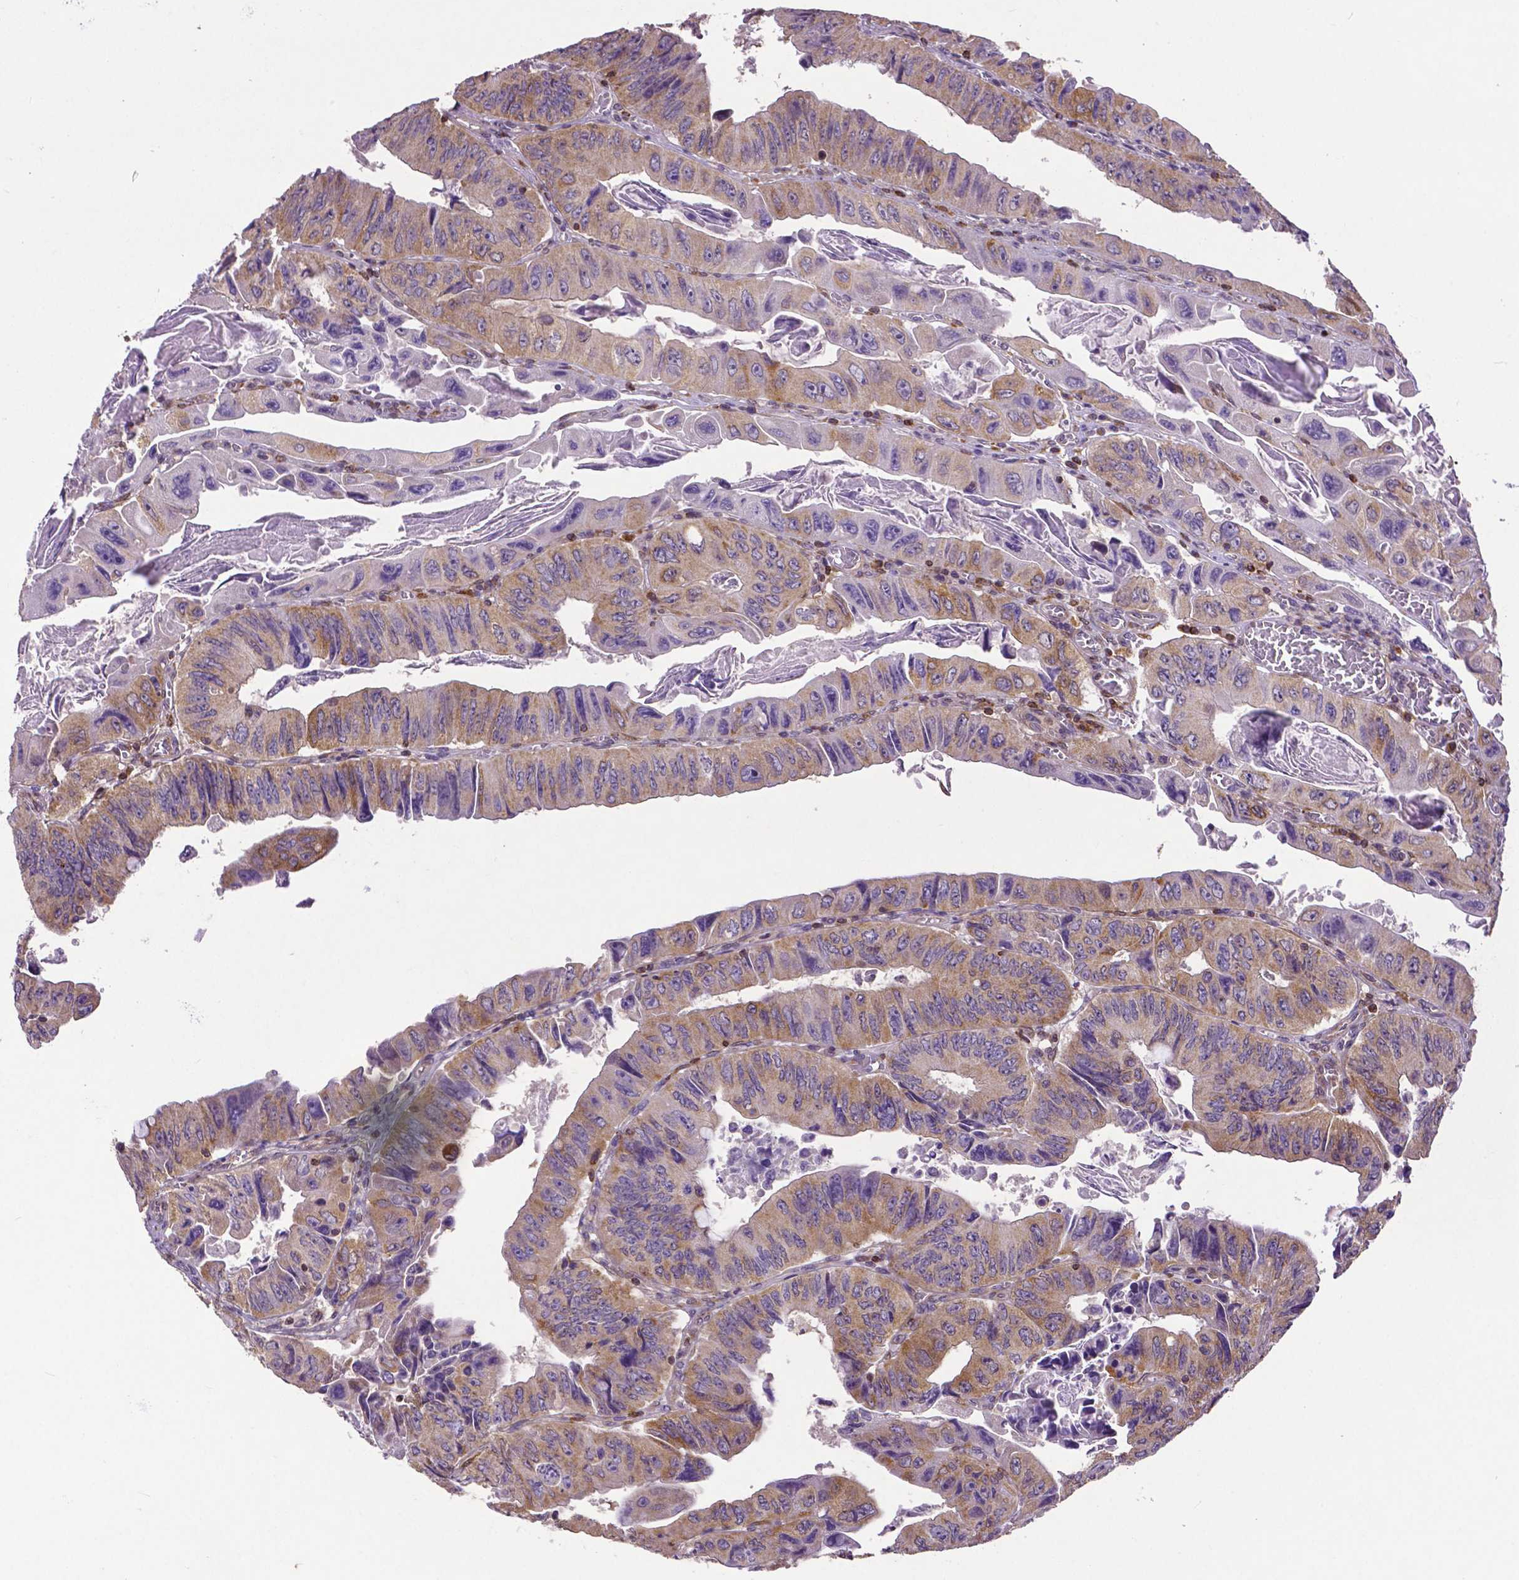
{"staining": {"intensity": "moderate", "quantity": ">75%", "location": "cytoplasmic/membranous"}, "tissue": "colorectal cancer", "cell_type": "Tumor cells", "image_type": "cancer", "snomed": [{"axis": "morphology", "description": "Adenocarcinoma, NOS"}, {"axis": "topography", "description": "Colon"}], "caption": "Protein expression by immunohistochemistry (IHC) demonstrates moderate cytoplasmic/membranous staining in about >75% of tumor cells in colorectal cancer.", "gene": "MCL1", "patient": {"sex": "female", "age": 84}}